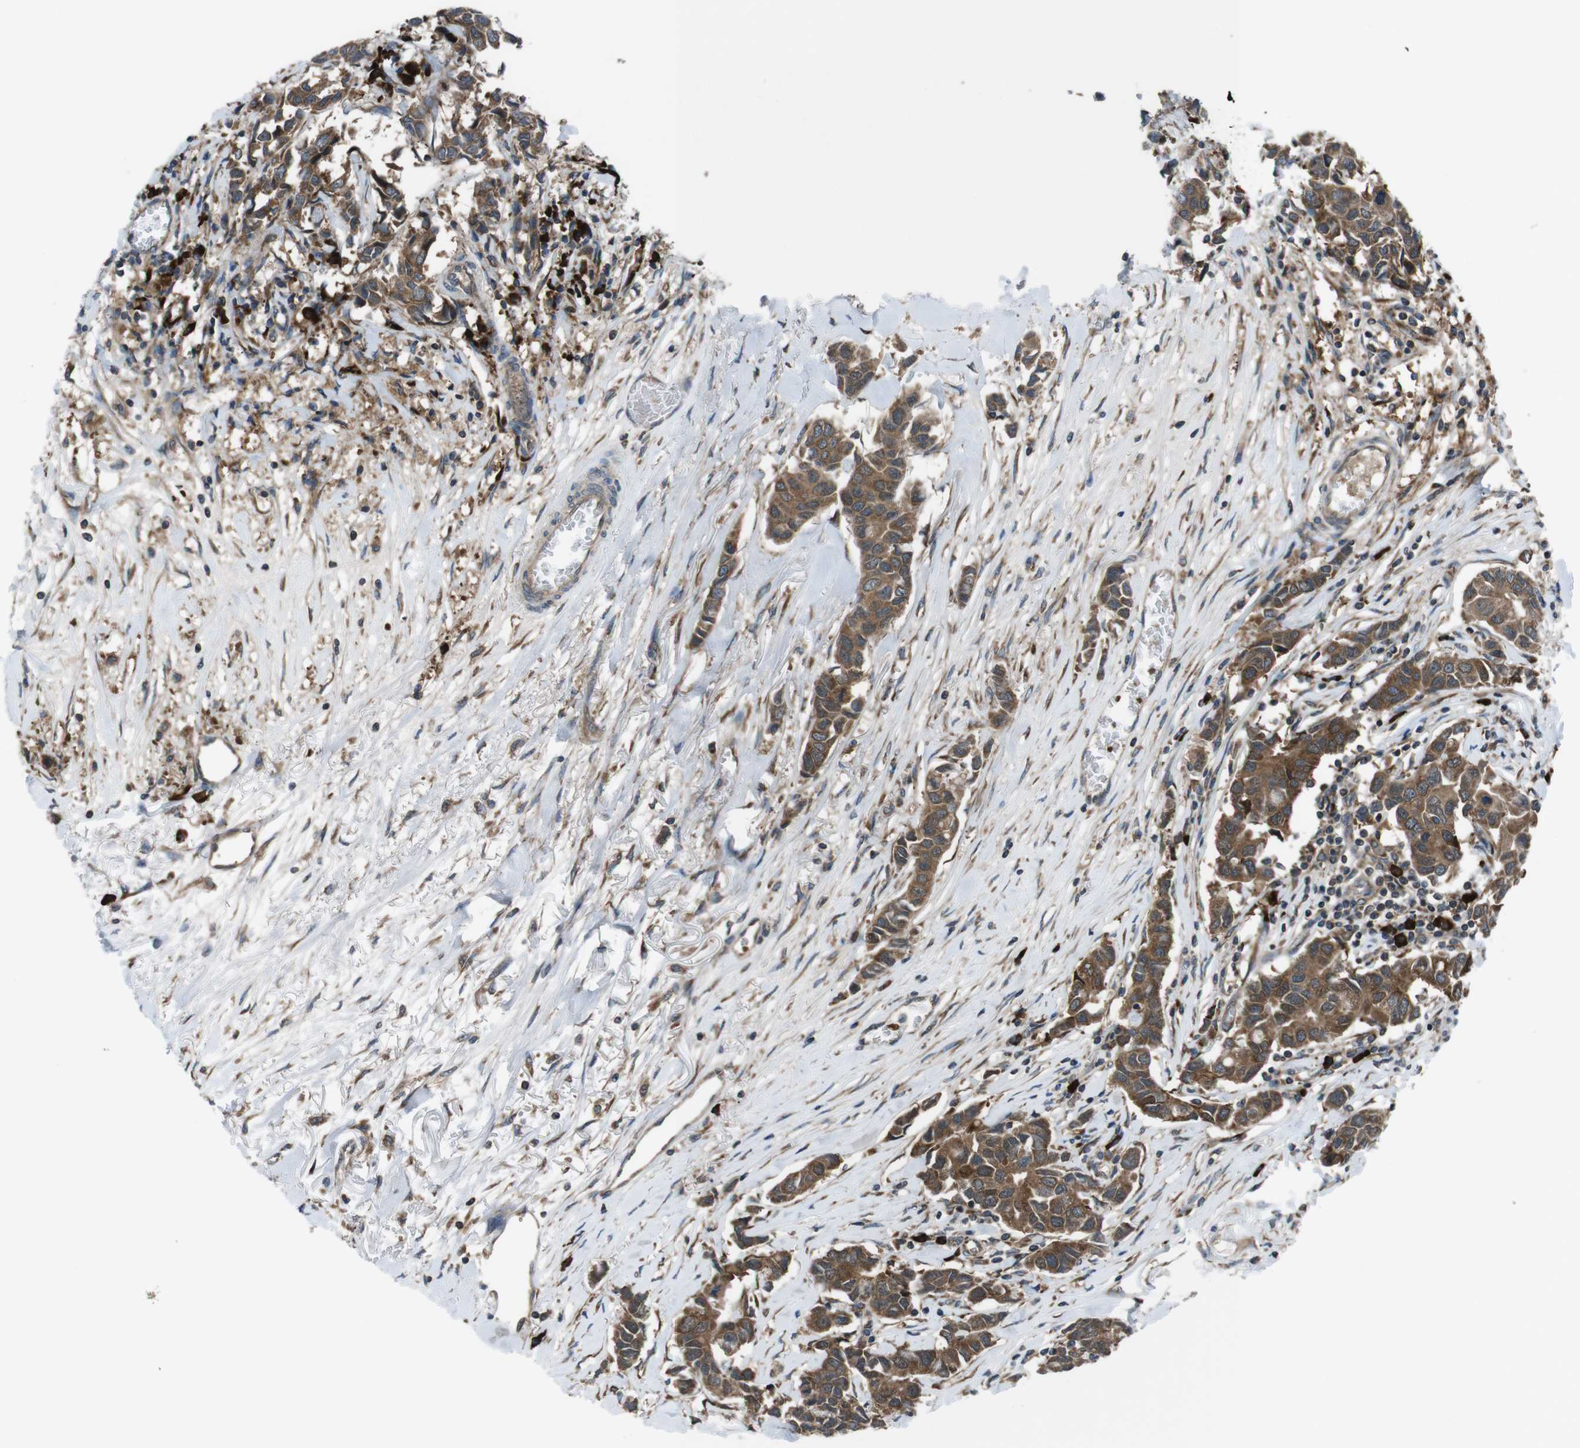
{"staining": {"intensity": "moderate", "quantity": ">75%", "location": "cytoplasmic/membranous"}, "tissue": "breast cancer", "cell_type": "Tumor cells", "image_type": "cancer", "snomed": [{"axis": "morphology", "description": "Duct carcinoma"}, {"axis": "topography", "description": "Breast"}], "caption": "Breast cancer was stained to show a protein in brown. There is medium levels of moderate cytoplasmic/membranous staining in approximately >75% of tumor cells.", "gene": "SSR3", "patient": {"sex": "female", "age": 80}}